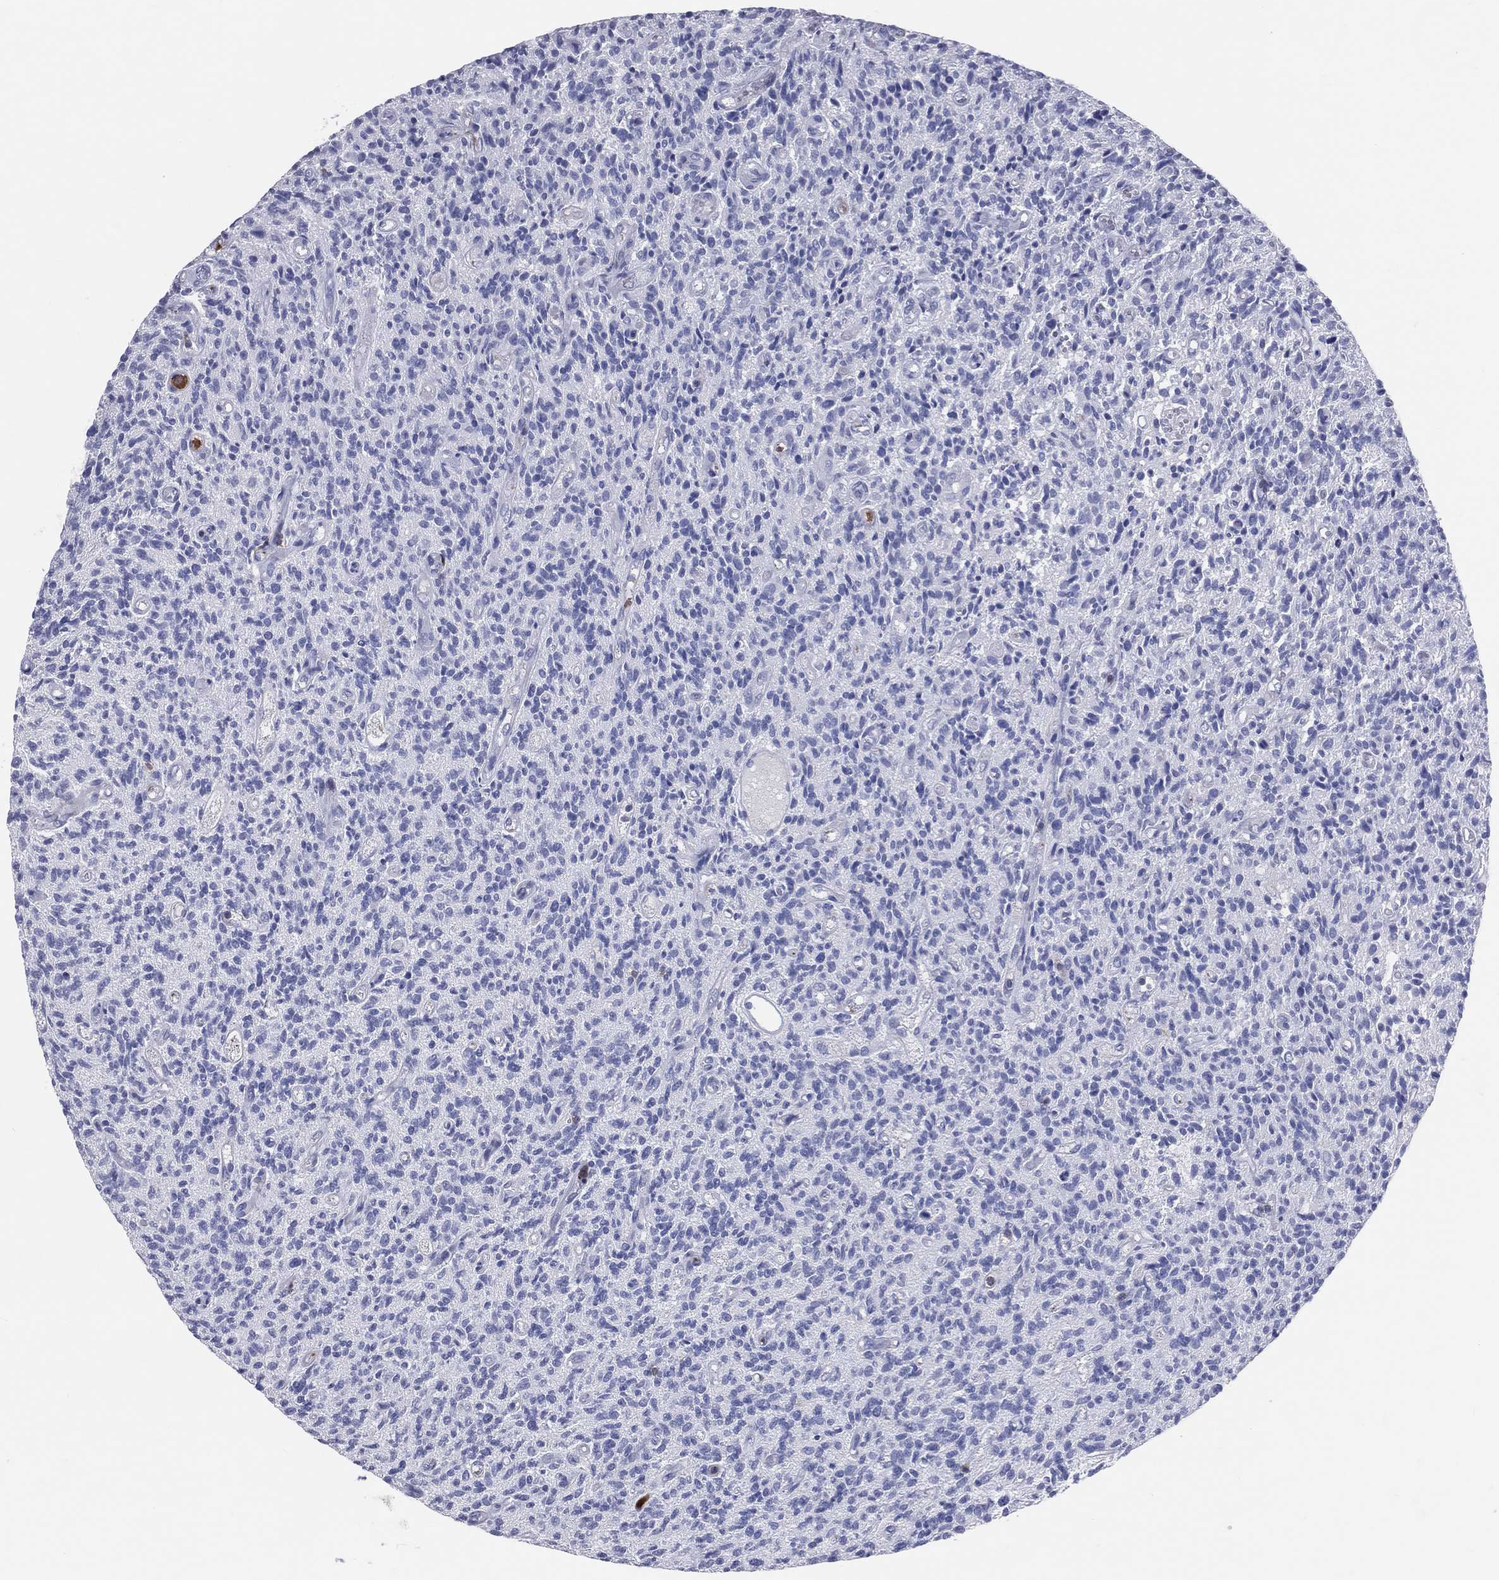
{"staining": {"intensity": "negative", "quantity": "none", "location": "none"}, "tissue": "glioma", "cell_type": "Tumor cells", "image_type": "cancer", "snomed": [{"axis": "morphology", "description": "Glioma, malignant, High grade"}, {"axis": "topography", "description": "Brain"}], "caption": "Immunohistochemistry (IHC) histopathology image of malignant glioma (high-grade) stained for a protein (brown), which displays no expression in tumor cells.", "gene": "LAT", "patient": {"sex": "male", "age": 64}}